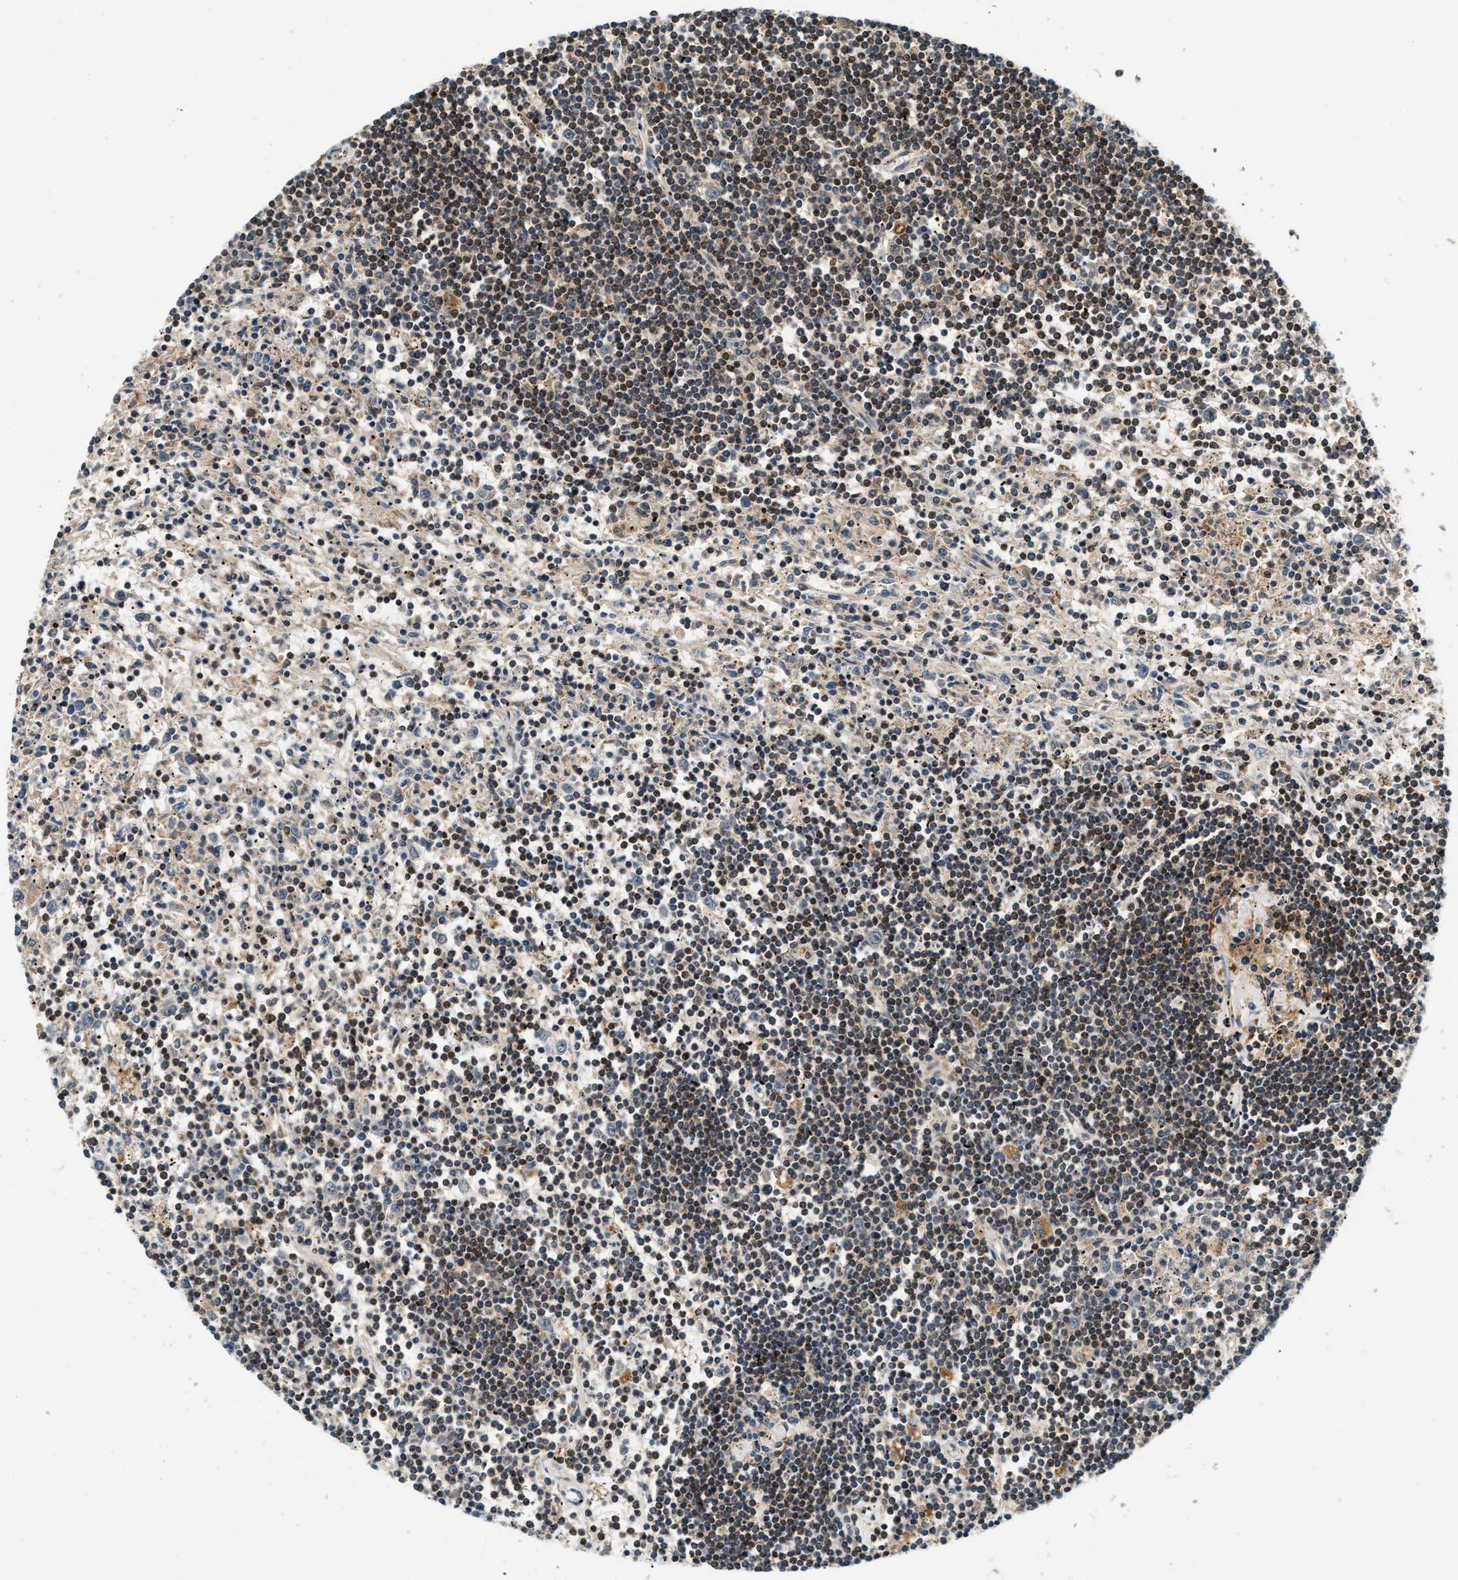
{"staining": {"intensity": "moderate", "quantity": "25%-75%", "location": "cytoplasmic/membranous"}, "tissue": "lymphoma", "cell_type": "Tumor cells", "image_type": "cancer", "snomed": [{"axis": "morphology", "description": "Malignant lymphoma, non-Hodgkin's type, Low grade"}, {"axis": "topography", "description": "Spleen"}], "caption": "Moderate cytoplasmic/membranous protein positivity is identified in about 25%-75% of tumor cells in malignant lymphoma, non-Hodgkin's type (low-grade). The protein of interest is stained brown, and the nuclei are stained in blue (DAB (3,3'-diaminobenzidine) IHC with brightfield microscopy, high magnification).", "gene": "EXTL2", "patient": {"sex": "male", "age": 76}}